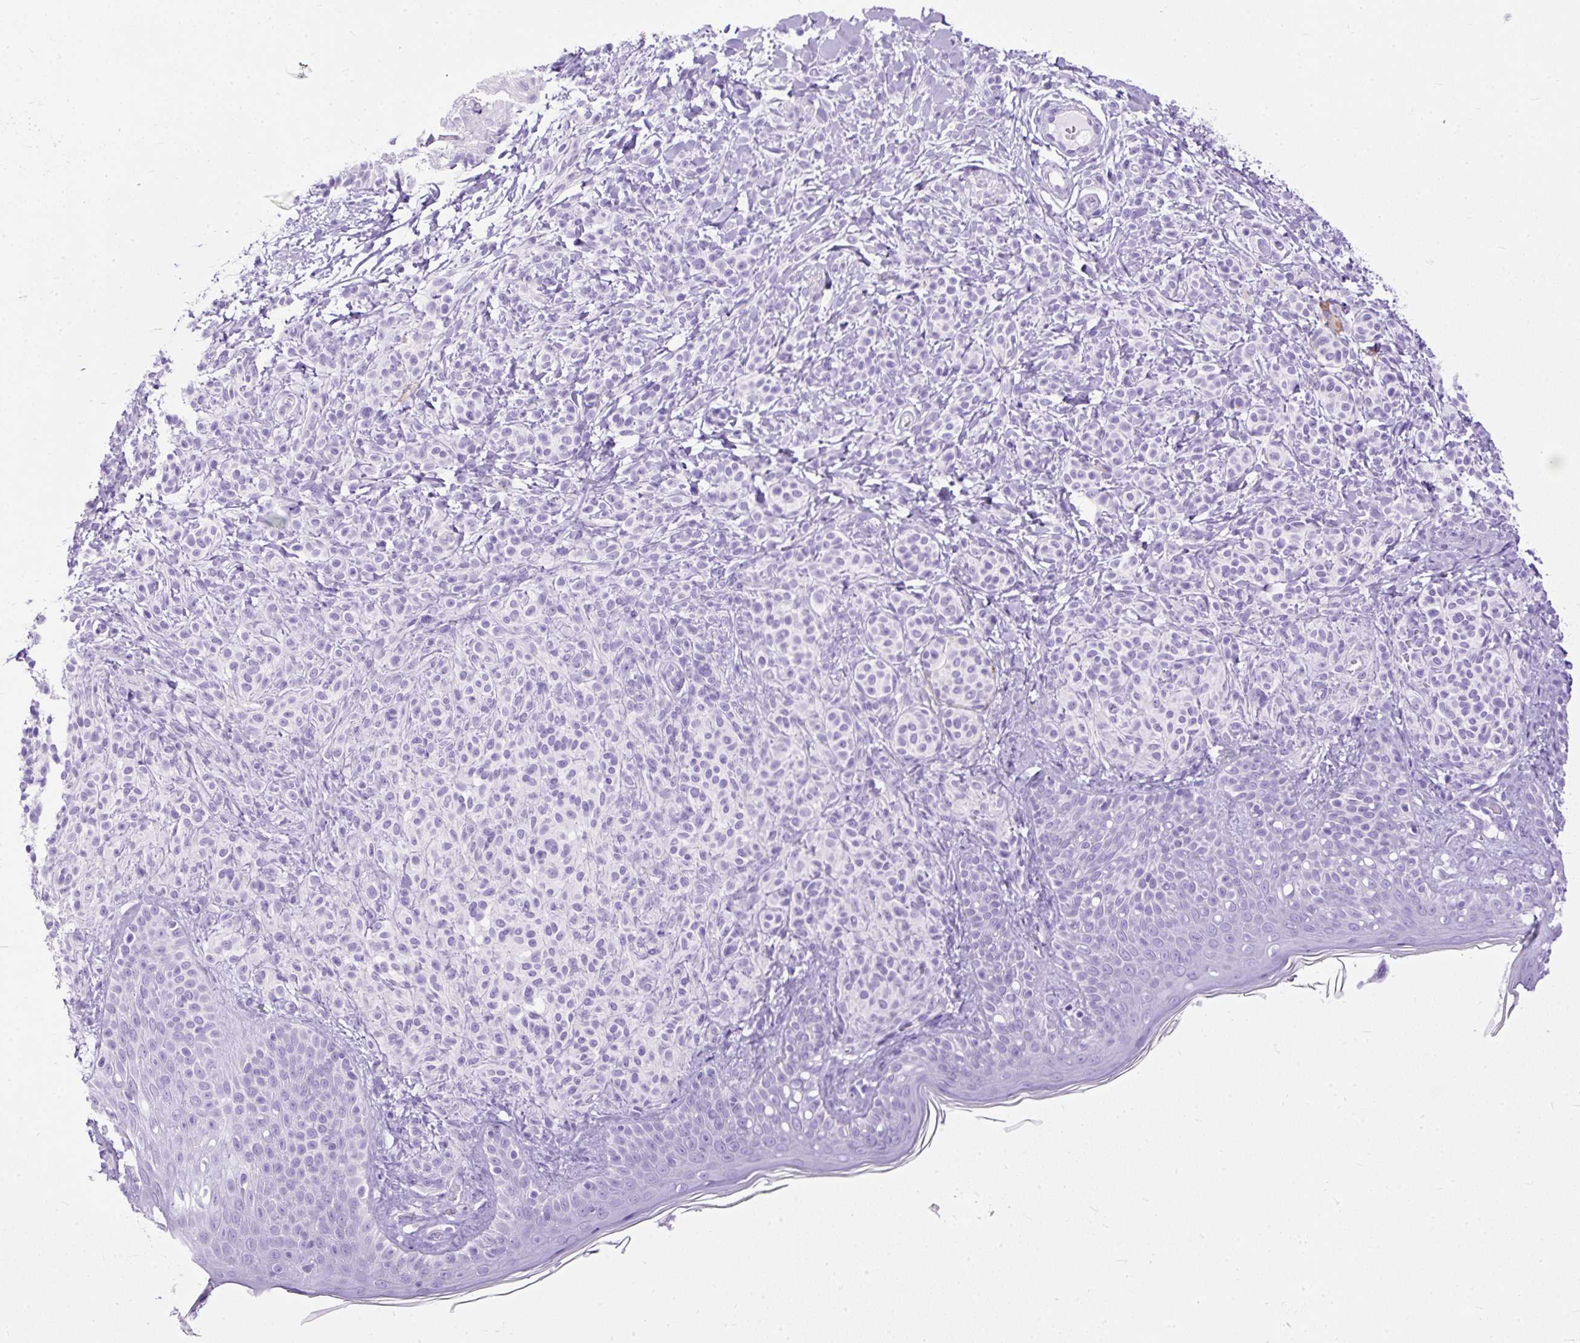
{"staining": {"intensity": "negative", "quantity": "none", "location": "none"}, "tissue": "skin", "cell_type": "Fibroblasts", "image_type": "normal", "snomed": [{"axis": "morphology", "description": "Normal tissue, NOS"}, {"axis": "topography", "description": "Skin"}], "caption": "There is no significant expression in fibroblasts of skin. (DAB (3,3'-diaminobenzidine) immunohistochemistry with hematoxylin counter stain).", "gene": "HEY1", "patient": {"sex": "male", "age": 16}}